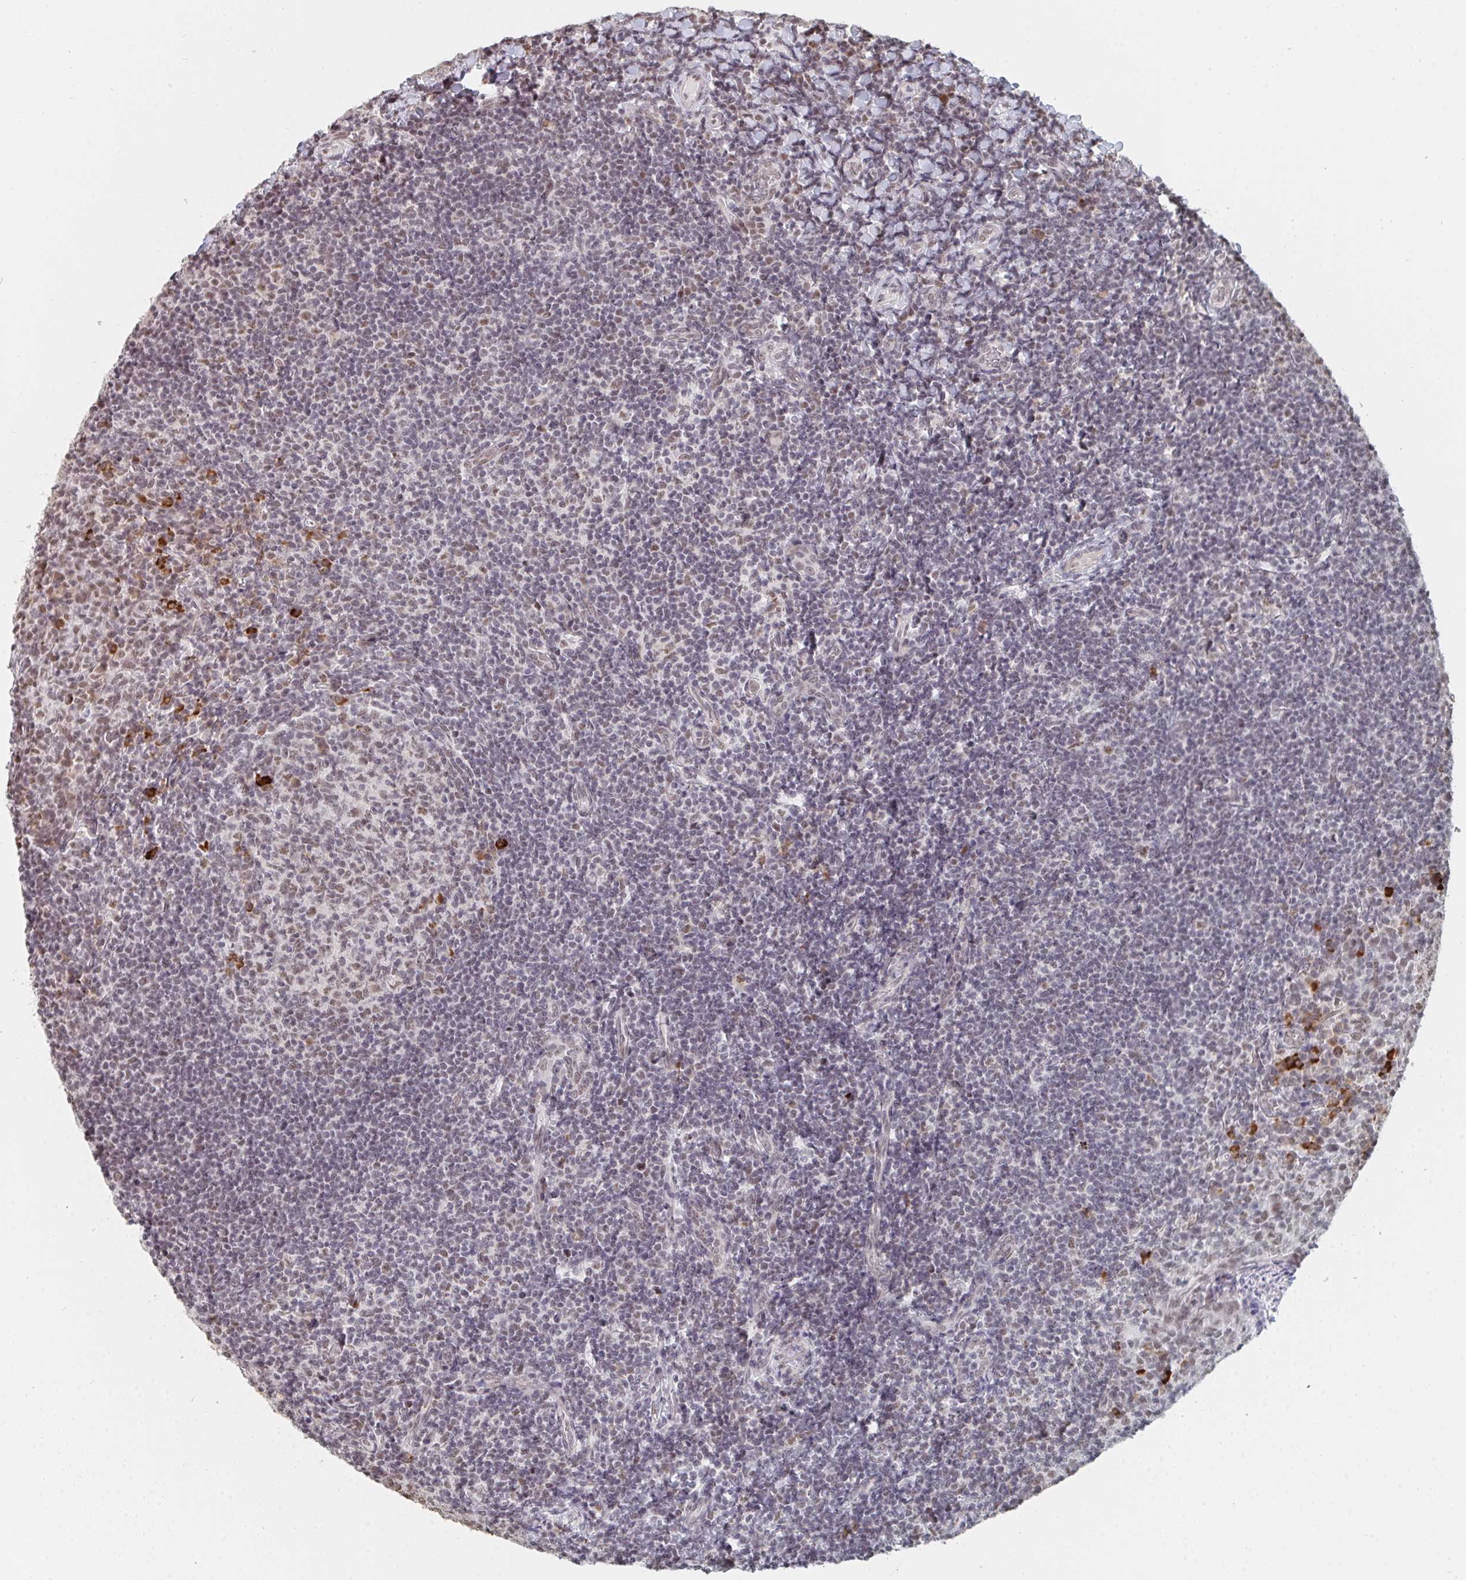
{"staining": {"intensity": "moderate", "quantity": ">75%", "location": "nuclear"}, "tissue": "tonsil", "cell_type": "Germinal center cells", "image_type": "normal", "snomed": [{"axis": "morphology", "description": "Normal tissue, NOS"}, {"axis": "topography", "description": "Tonsil"}], "caption": "Immunohistochemical staining of normal human tonsil exhibits medium levels of moderate nuclear positivity in about >75% of germinal center cells.", "gene": "MBNL1", "patient": {"sex": "female", "age": 10}}